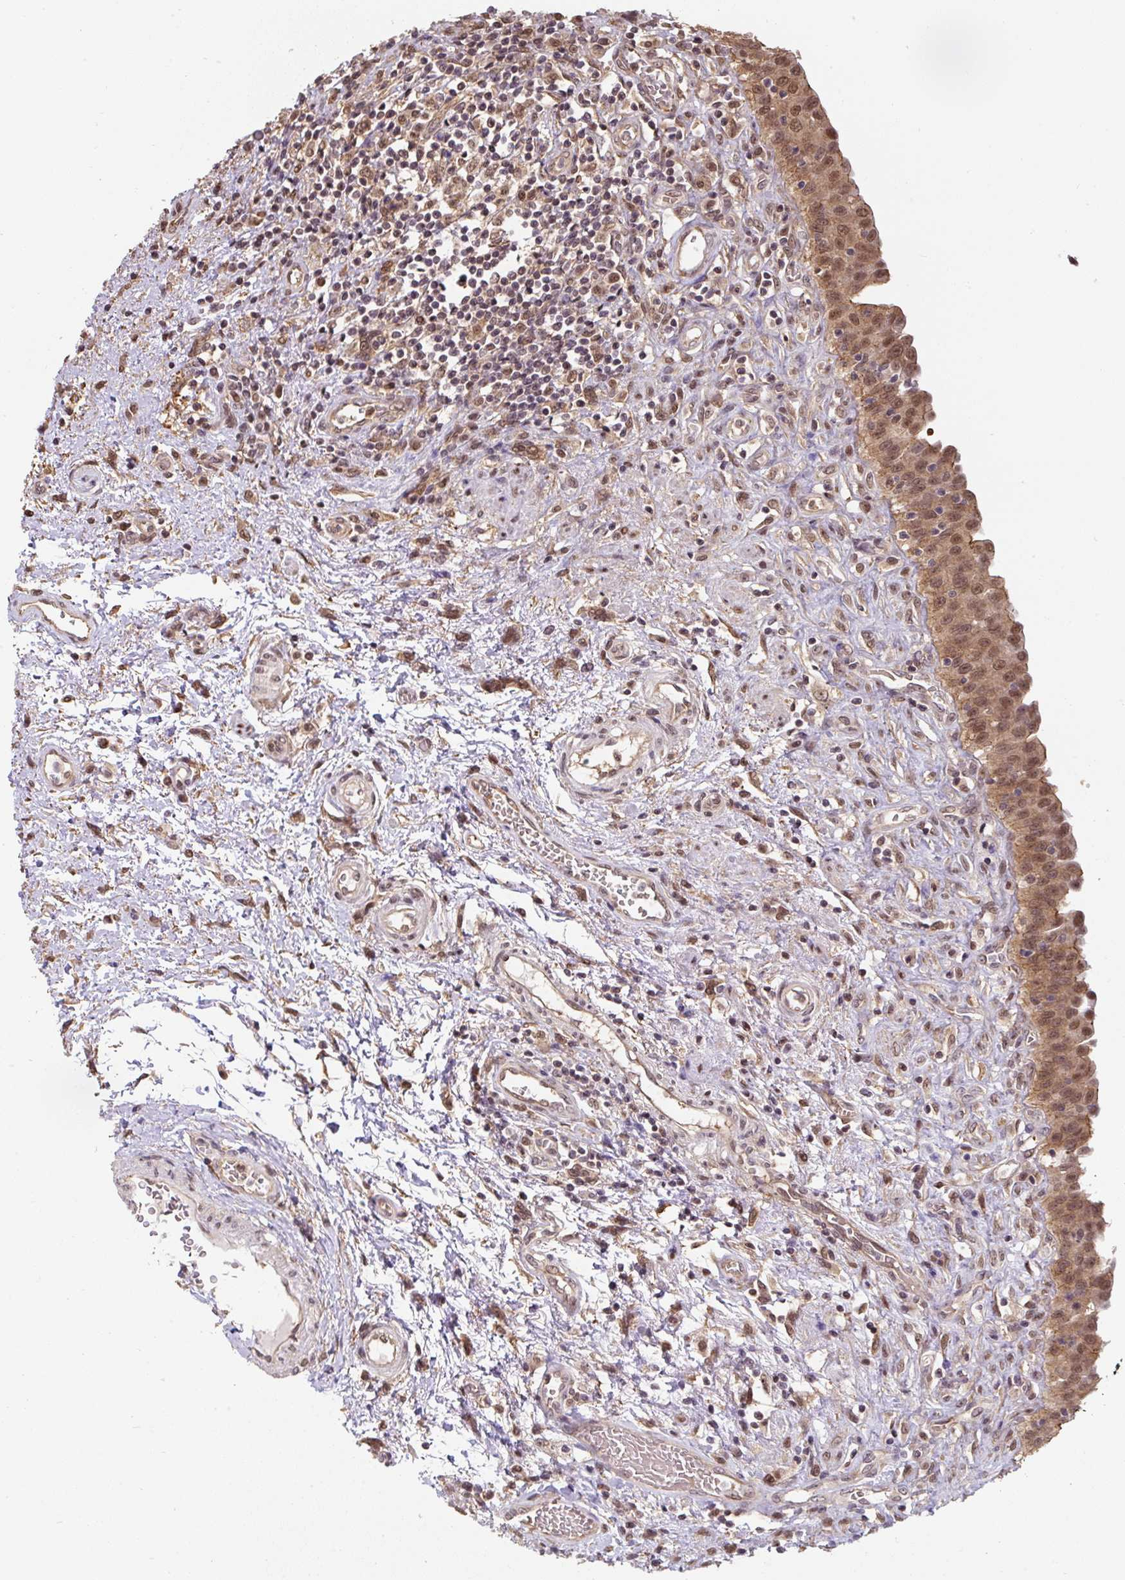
{"staining": {"intensity": "moderate", "quantity": ">75%", "location": "cytoplasmic/membranous,nuclear"}, "tissue": "urinary bladder", "cell_type": "Urothelial cells", "image_type": "normal", "snomed": [{"axis": "morphology", "description": "Normal tissue, NOS"}, {"axis": "topography", "description": "Urinary bladder"}], "caption": "Urinary bladder stained with a protein marker reveals moderate staining in urothelial cells.", "gene": "ST13", "patient": {"sex": "male", "age": 71}}